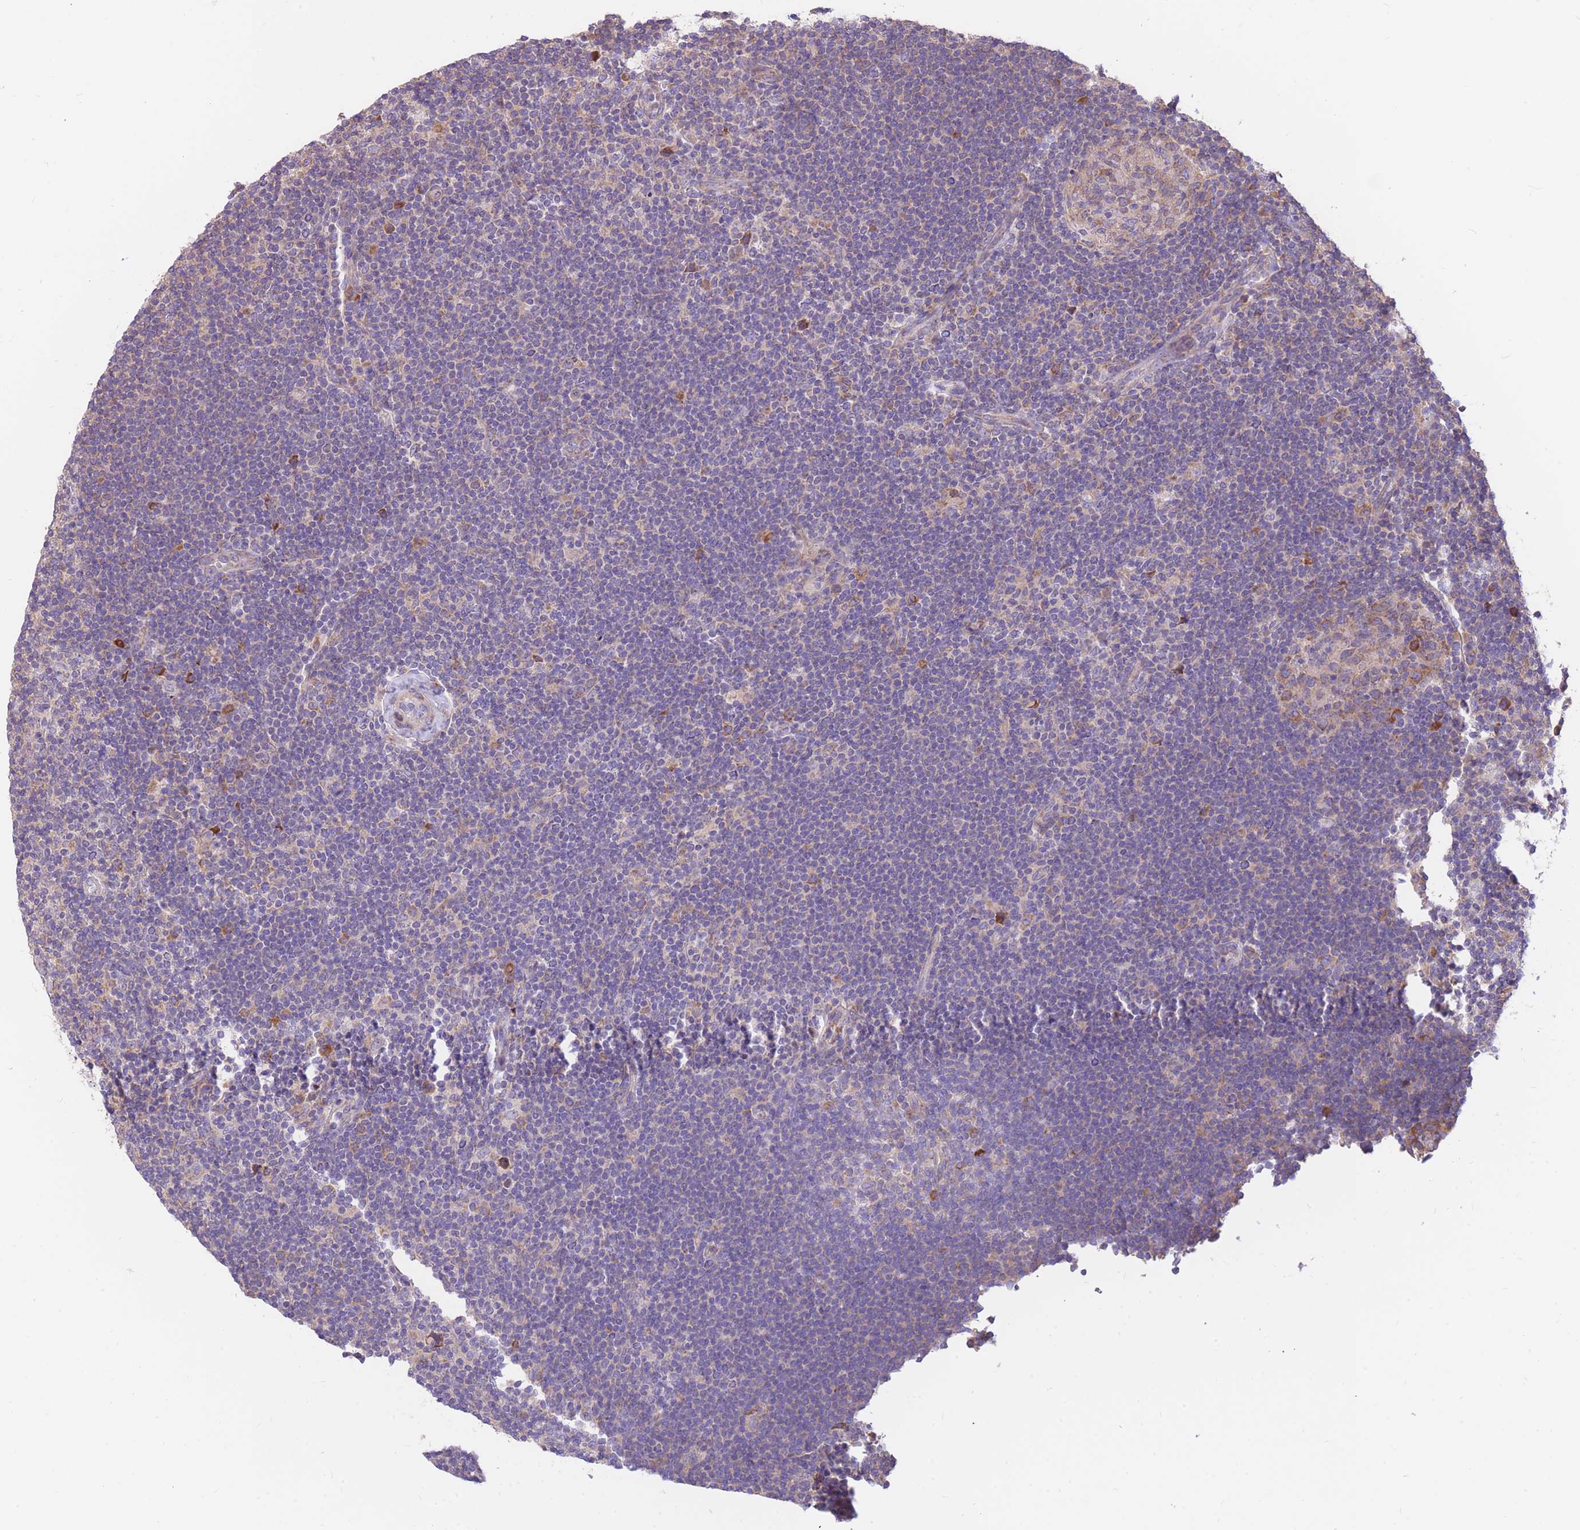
{"staining": {"intensity": "negative", "quantity": "none", "location": "none"}, "tissue": "lymphoma", "cell_type": "Tumor cells", "image_type": "cancer", "snomed": [{"axis": "morphology", "description": "Hodgkin's disease, NOS"}, {"axis": "topography", "description": "Lymph node"}], "caption": "Tumor cells show no significant expression in lymphoma.", "gene": "GBP7", "patient": {"sex": "female", "age": 57}}